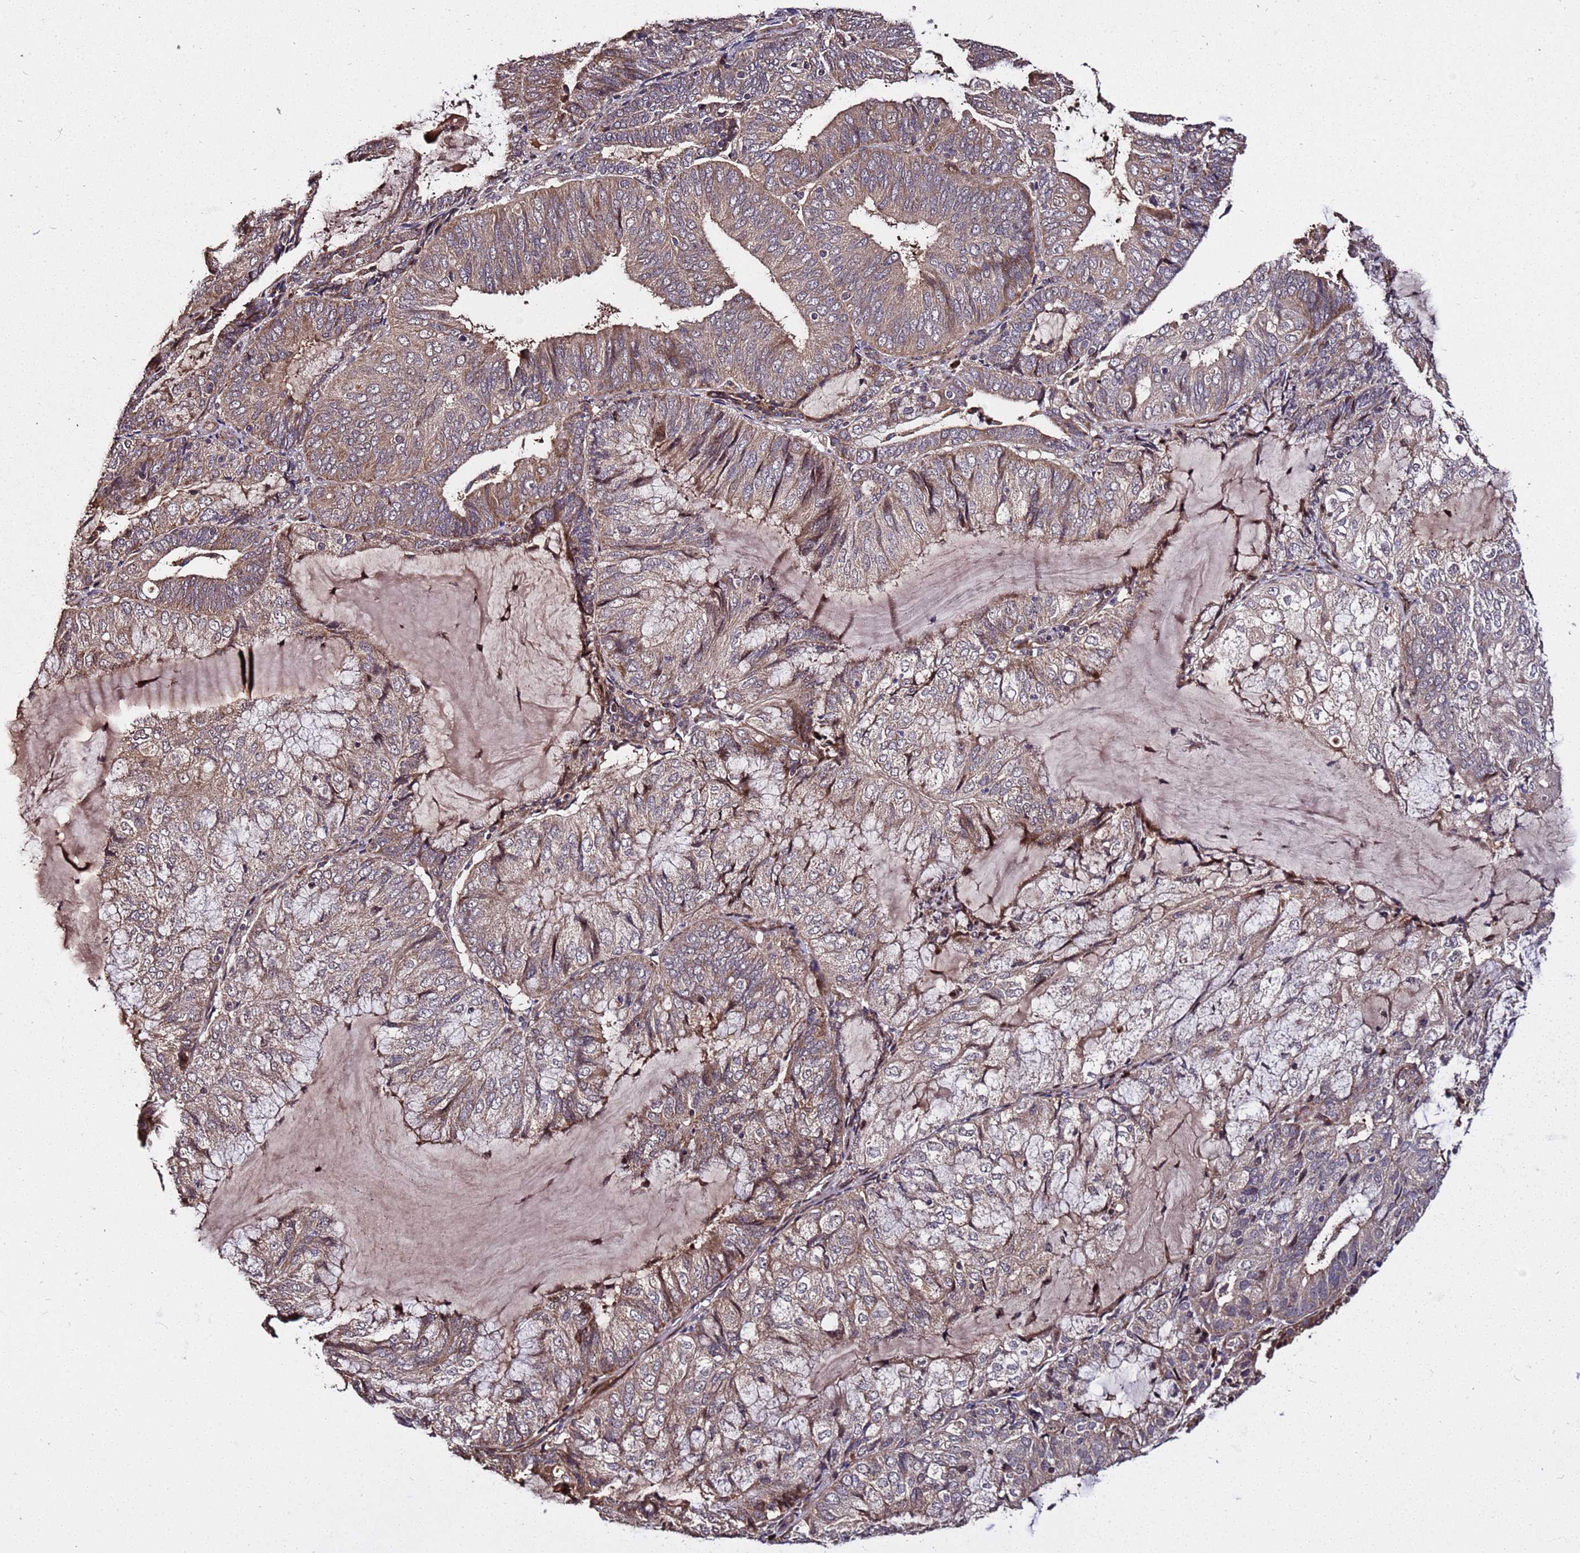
{"staining": {"intensity": "moderate", "quantity": ">75%", "location": "cytoplasmic/membranous"}, "tissue": "endometrial cancer", "cell_type": "Tumor cells", "image_type": "cancer", "snomed": [{"axis": "morphology", "description": "Adenocarcinoma, NOS"}, {"axis": "topography", "description": "Endometrium"}], "caption": "IHC of human endometrial cancer reveals medium levels of moderate cytoplasmic/membranous staining in approximately >75% of tumor cells. The staining was performed using DAB, with brown indicating positive protein expression. Nuclei are stained blue with hematoxylin.", "gene": "WNK4", "patient": {"sex": "female", "age": 81}}